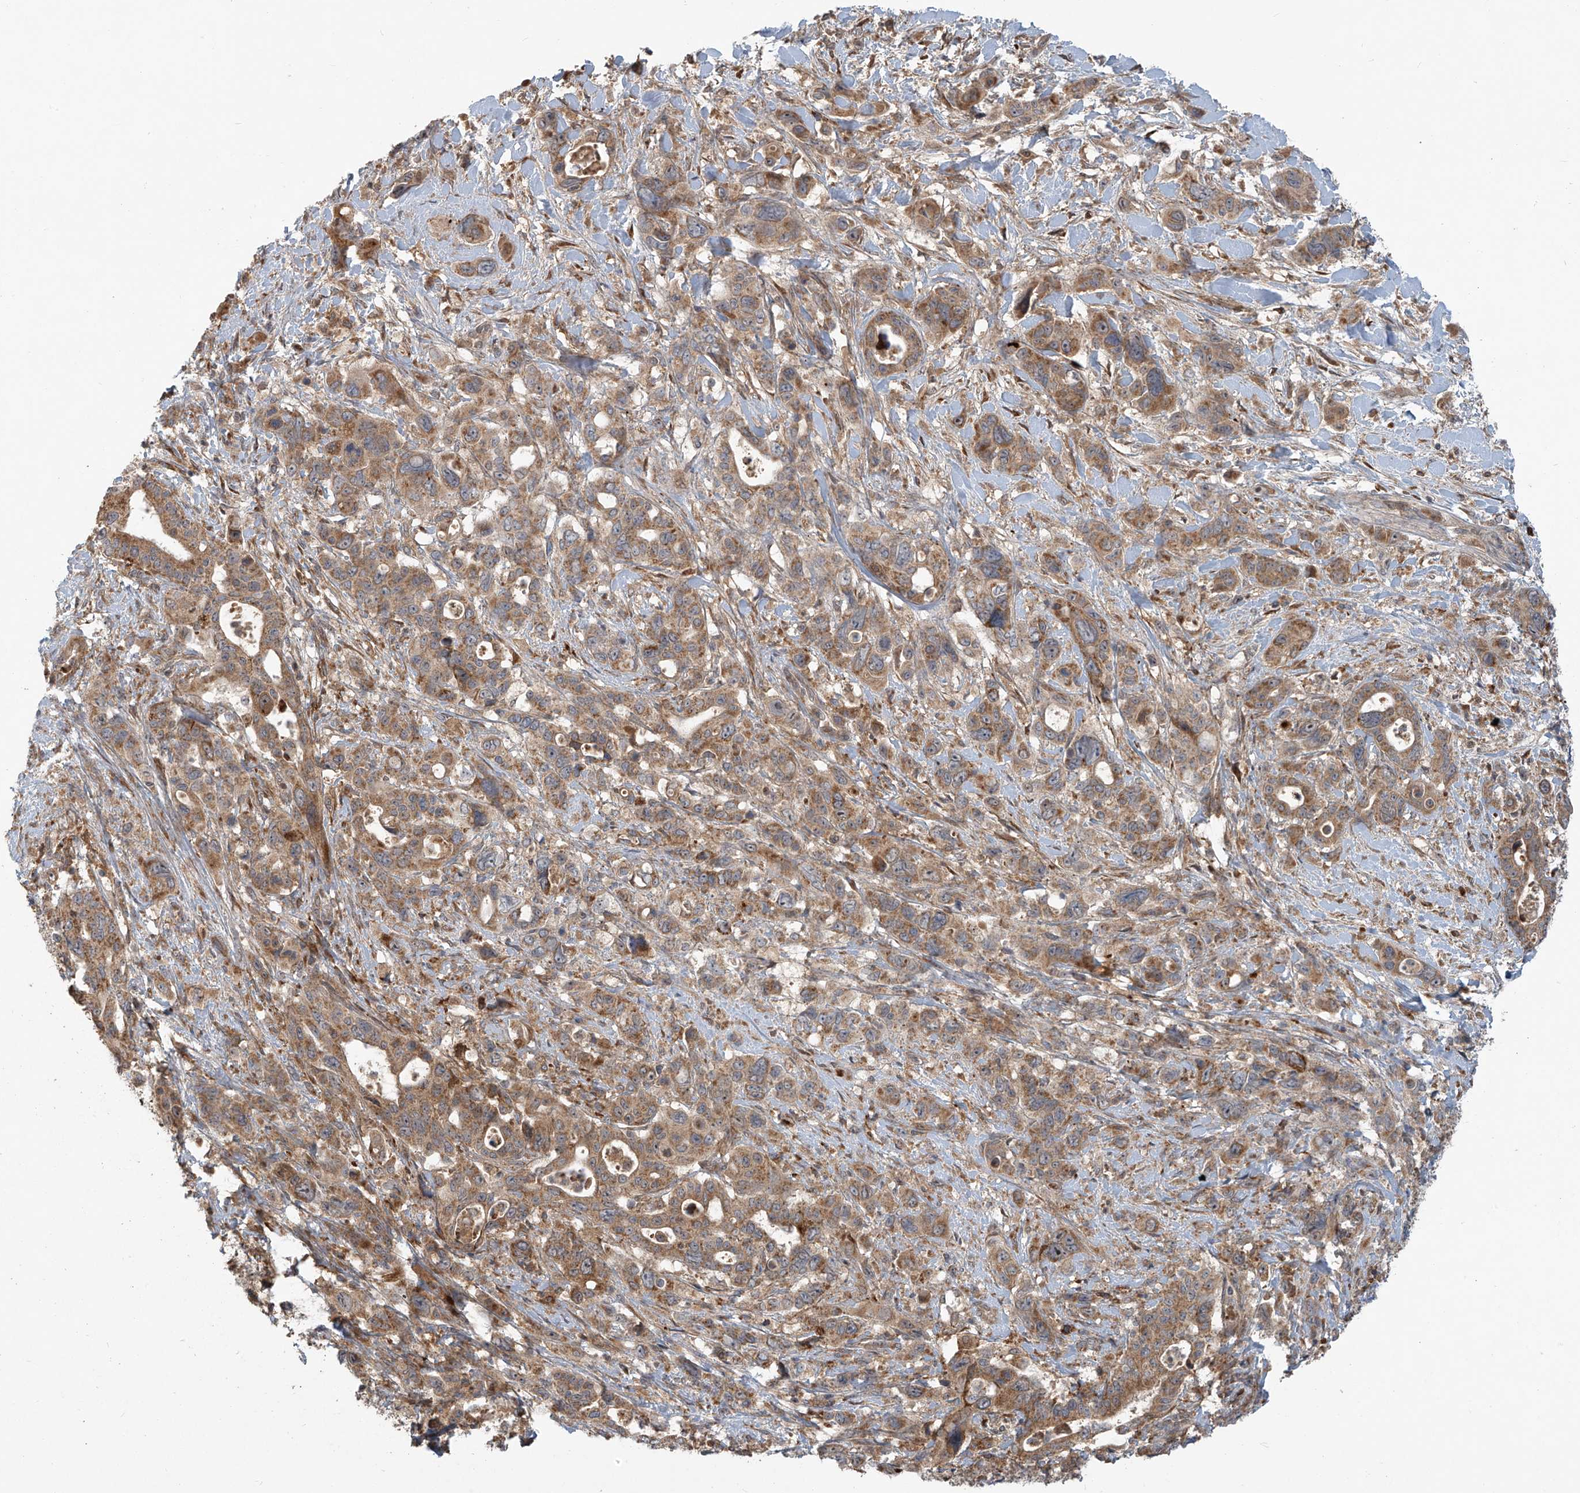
{"staining": {"intensity": "moderate", "quantity": ">75%", "location": "cytoplasmic/membranous"}, "tissue": "pancreatic cancer", "cell_type": "Tumor cells", "image_type": "cancer", "snomed": [{"axis": "morphology", "description": "Adenocarcinoma, NOS"}, {"axis": "topography", "description": "Pancreas"}], "caption": "High-magnification brightfield microscopy of adenocarcinoma (pancreatic) stained with DAB (brown) and counterstained with hematoxylin (blue). tumor cells exhibit moderate cytoplasmic/membranous positivity is appreciated in about>75% of cells.", "gene": "KATNIP", "patient": {"sex": "male", "age": 46}}